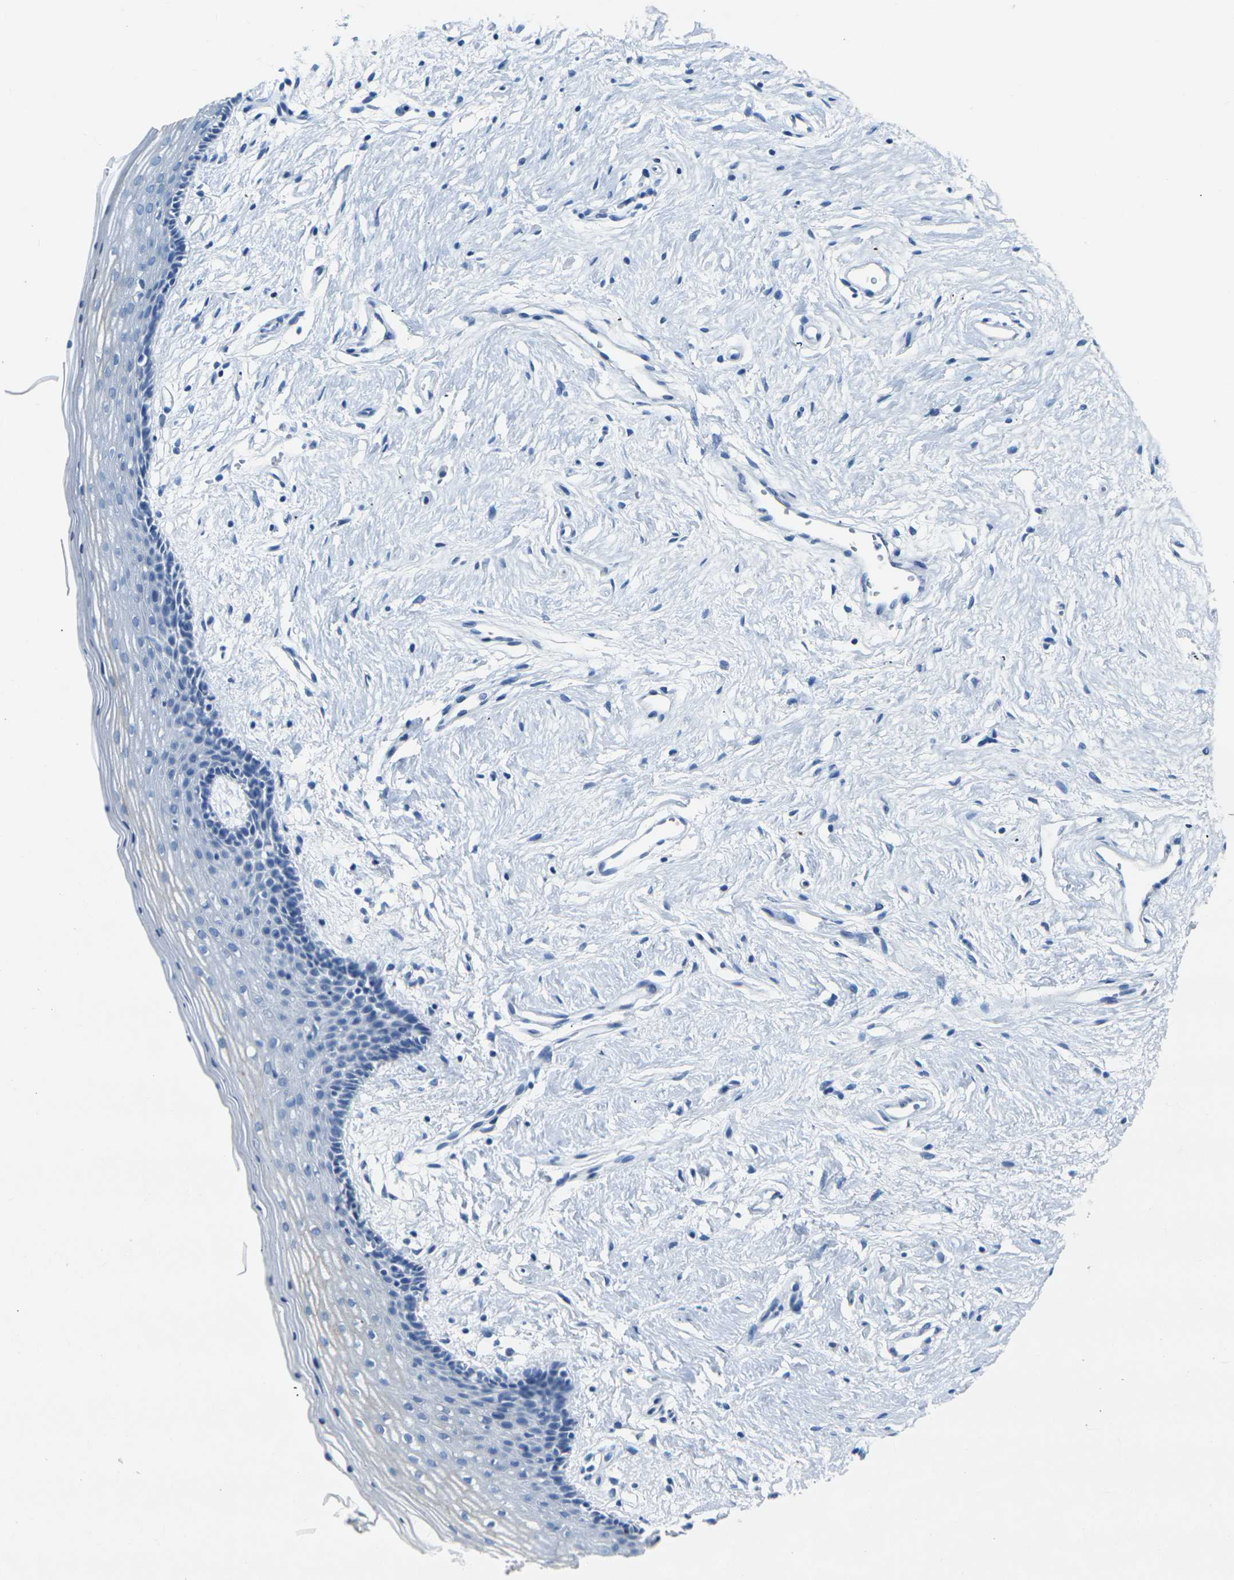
{"staining": {"intensity": "moderate", "quantity": "25%-75%", "location": "cytoplasmic/membranous"}, "tissue": "vagina", "cell_type": "Squamous epithelial cells", "image_type": "normal", "snomed": [{"axis": "morphology", "description": "Normal tissue, NOS"}, {"axis": "topography", "description": "Vagina"}], "caption": "IHC of normal human vagina demonstrates medium levels of moderate cytoplasmic/membranous positivity in about 25%-75% of squamous epithelial cells.", "gene": "CLDN7", "patient": {"sex": "female", "age": 44}}